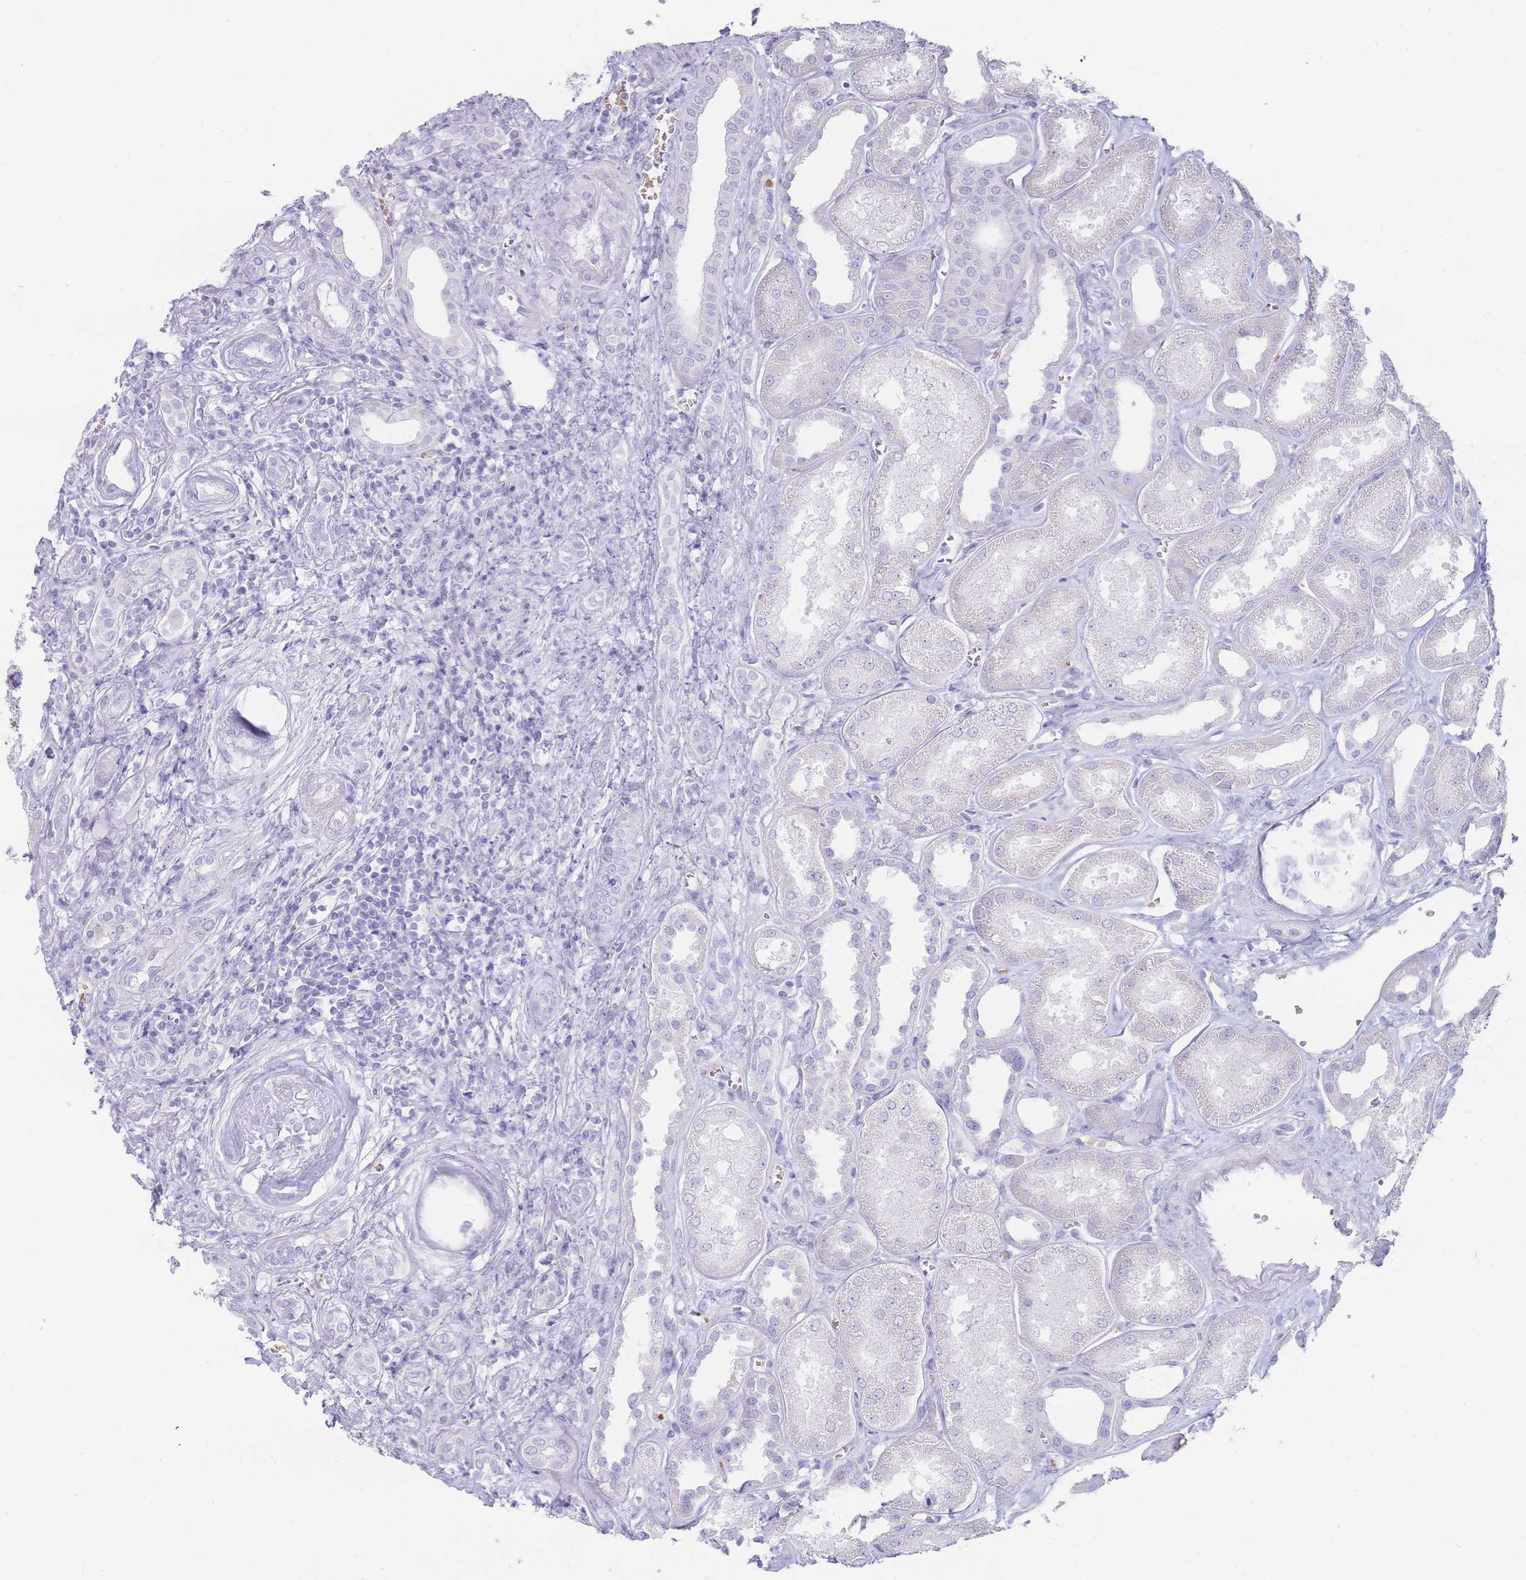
{"staining": {"intensity": "negative", "quantity": "none", "location": "none"}, "tissue": "kidney", "cell_type": "Cells in glomeruli", "image_type": "normal", "snomed": [{"axis": "morphology", "description": "Normal tissue, NOS"}, {"axis": "morphology", "description": "Adenocarcinoma, NOS"}, {"axis": "topography", "description": "Kidney"}], "caption": "A high-resolution histopathology image shows immunohistochemistry staining of unremarkable kidney, which displays no significant expression in cells in glomeruli.", "gene": "ENSG00000284931", "patient": {"sex": "female", "age": 68}}